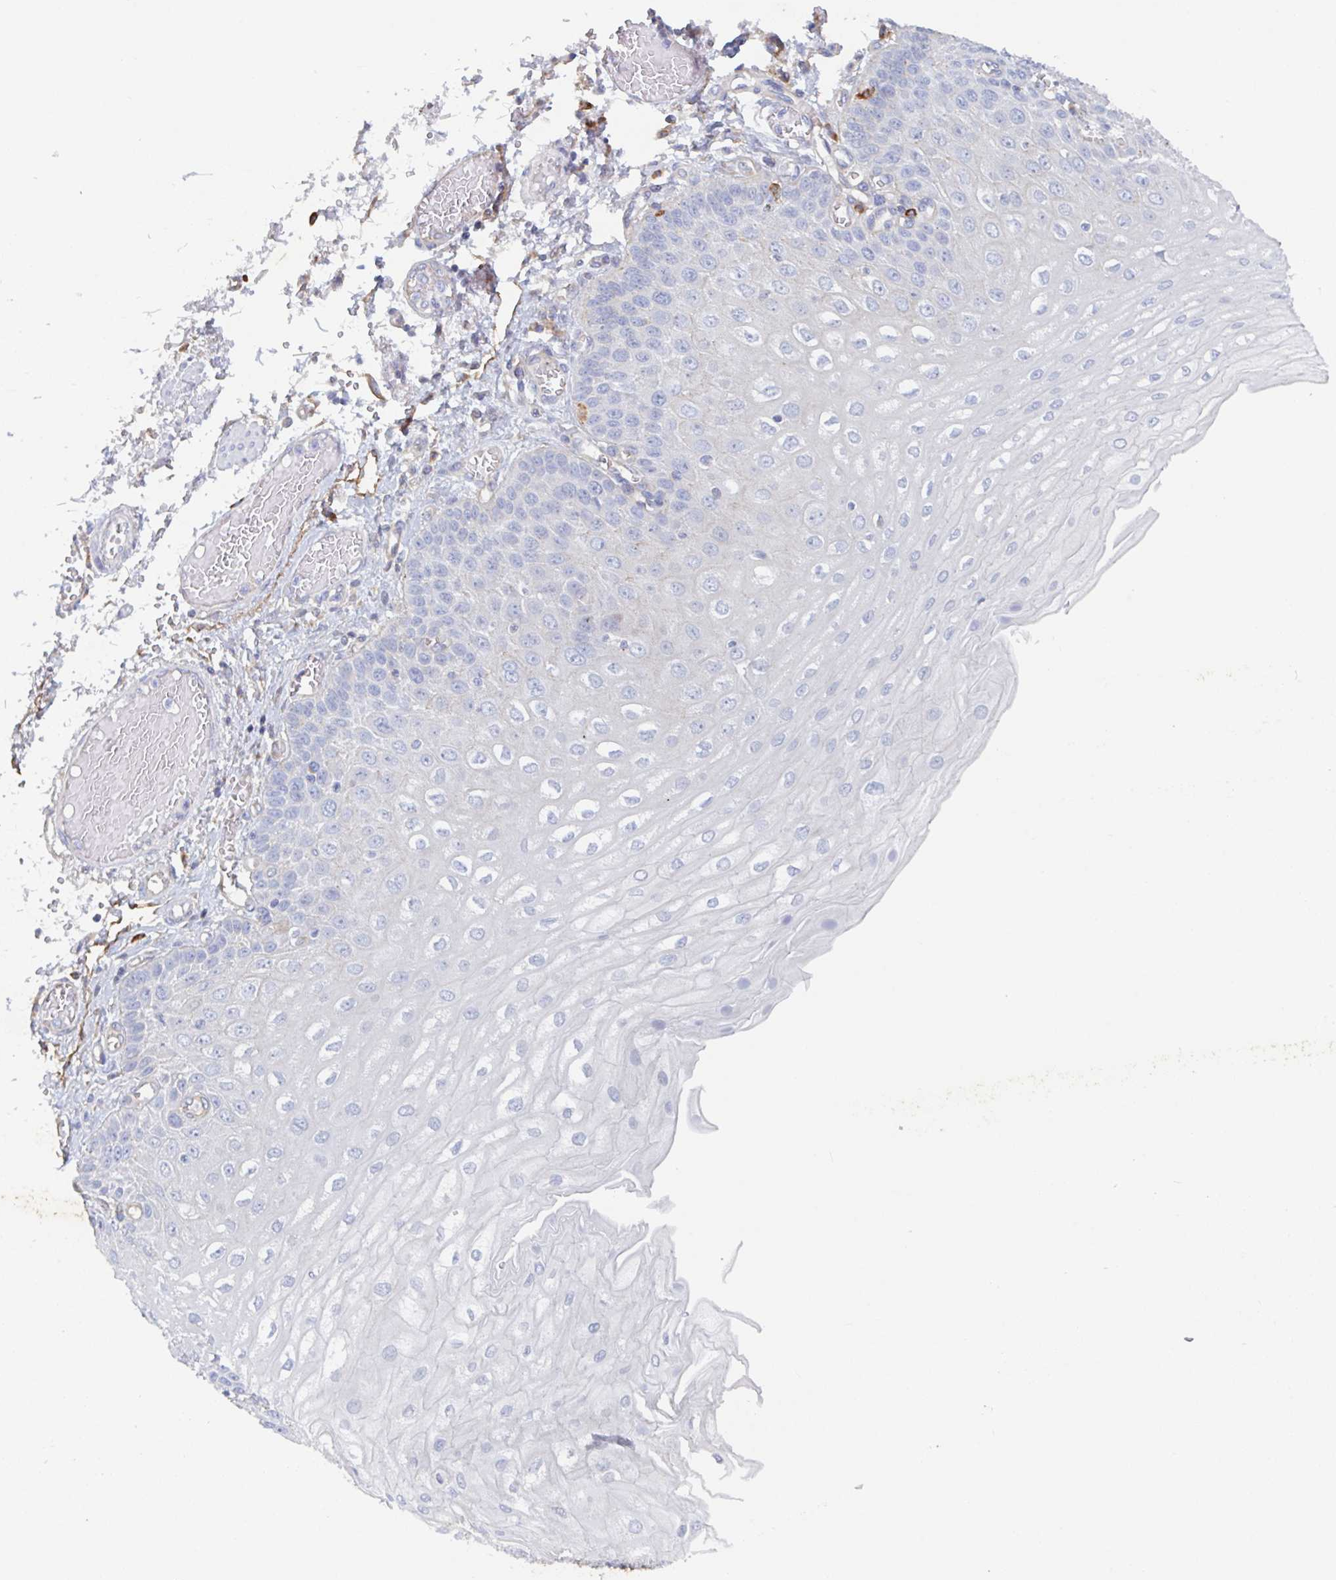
{"staining": {"intensity": "negative", "quantity": "none", "location": "none"}, "tissue": "esophagus", "cell_type": "Squamous epithelial cells", "image_type": "normal", "snomed": [{"axis": "morphology", "description": "Normal tissue, NOS"}, {"axis": "morphology", "description": "Adenocarcinoma, NOS"}, {"axis": "topography", "description": "Esophagus"}], "caption": "Immunohistochemical staining of unremarkable esophagus demonstrates no significant staining in squamous epithelial cells. Brightfield microscopy of immunohistochemistry stained with DAB (brown) and hematoxylin (blue), captured at high magnification.", "gene": "MANBA", "patient": {"sex": "male", "age": 81}}